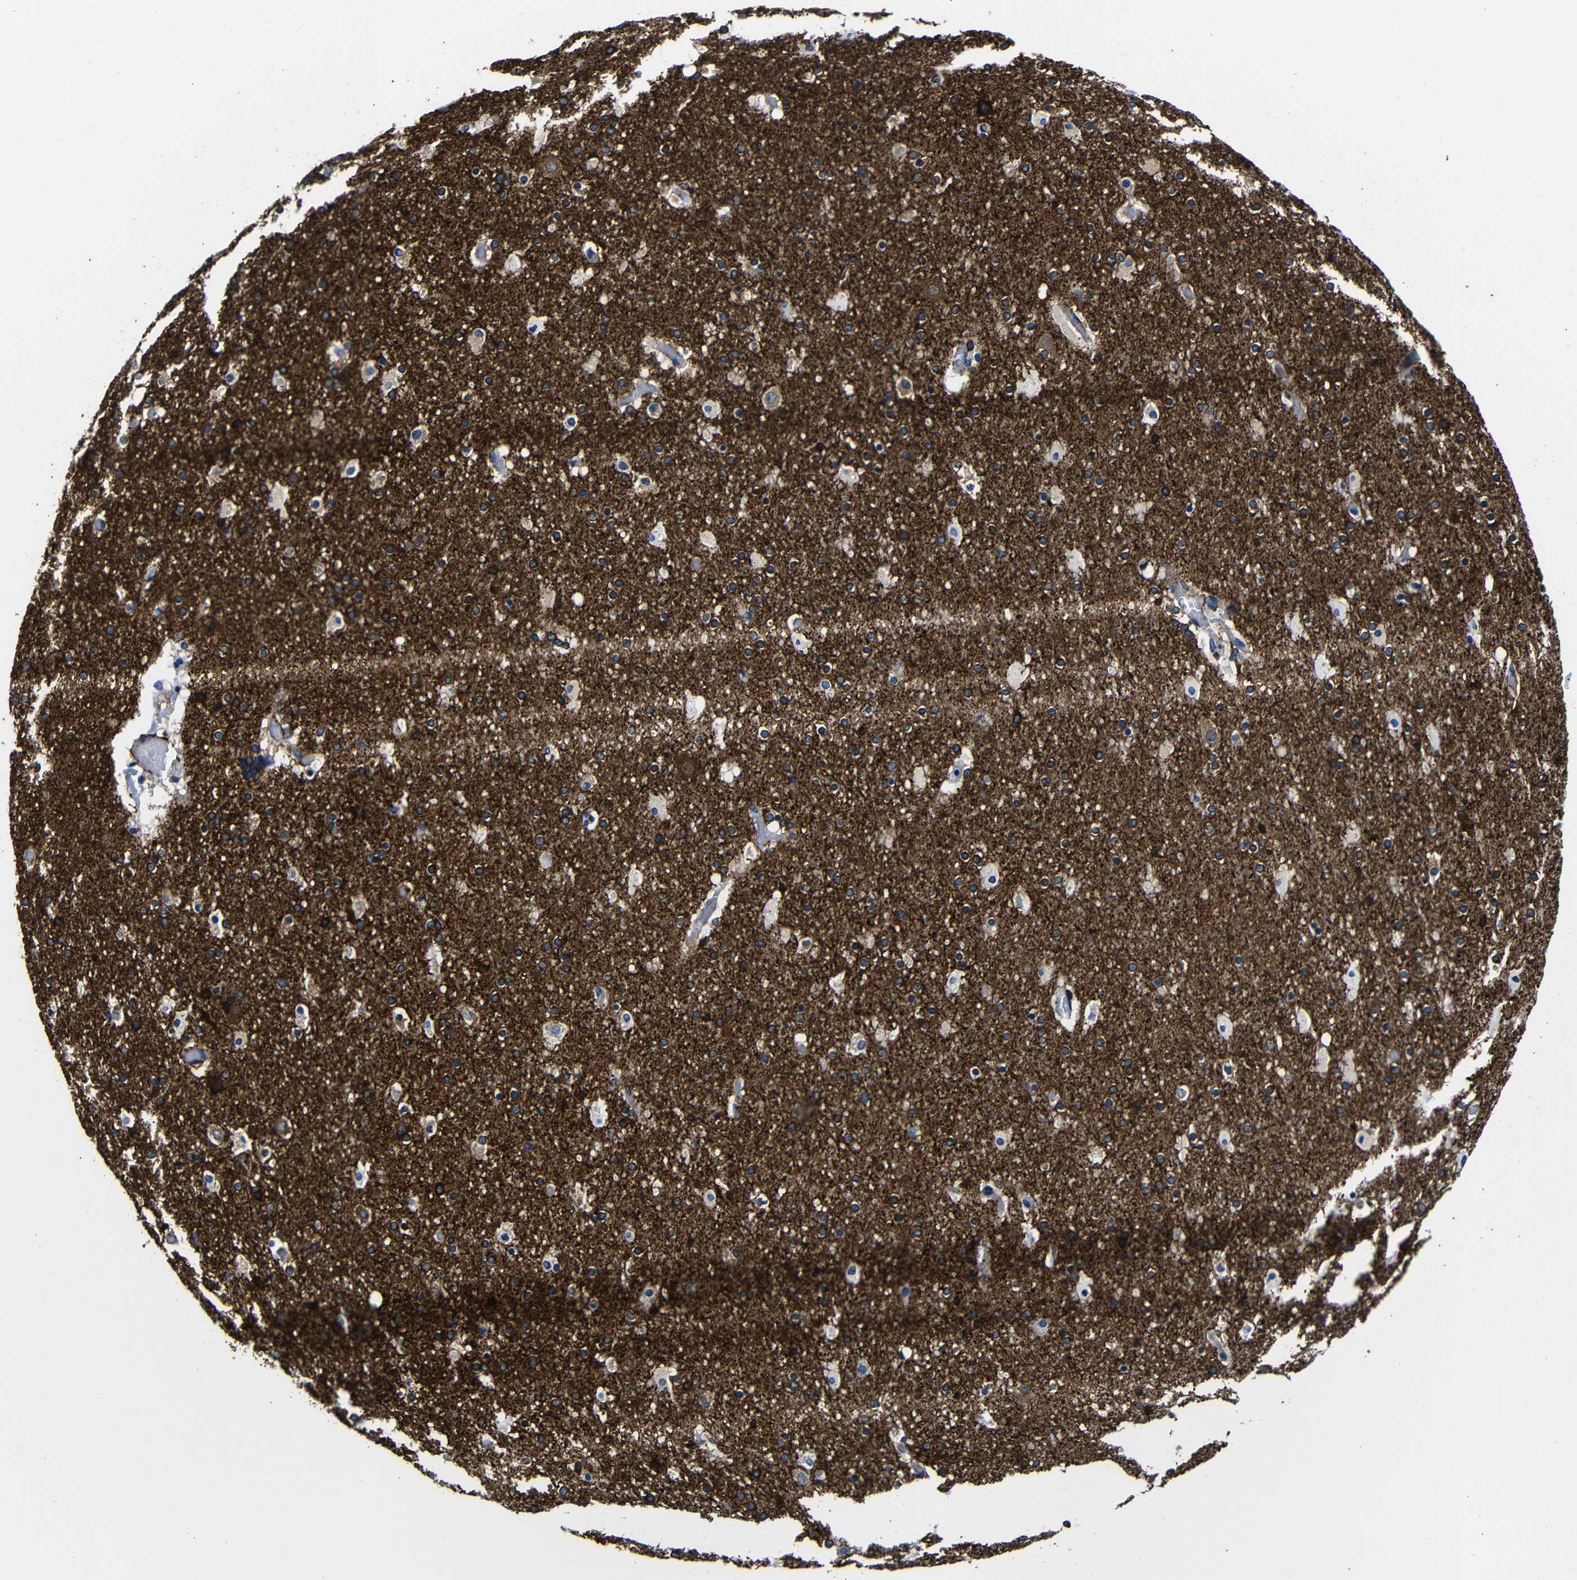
{"staining": {"intensity": "negative", "quantity": "none", "location": "none"}, "tissue": "cerebral cortex", "cell_type": "Endothelial cells", "image_type": "normal", "snomed": [{"axis": "morphology", "description": "Normal tissue, NOS"}, {"axis": "topography", "description": "Cerebral cortex"}], "caption": "Immunohistochemical staining of benign human cerebral cortex reveals no significant staining in endothelial cells. (DAB (3,3'-diaminobenzidine) immunohistochemistry visualized using brightfield microscopy, high magnification).", "gene": "LRIG1", "patient": {"sex": "male", "age": 57}}